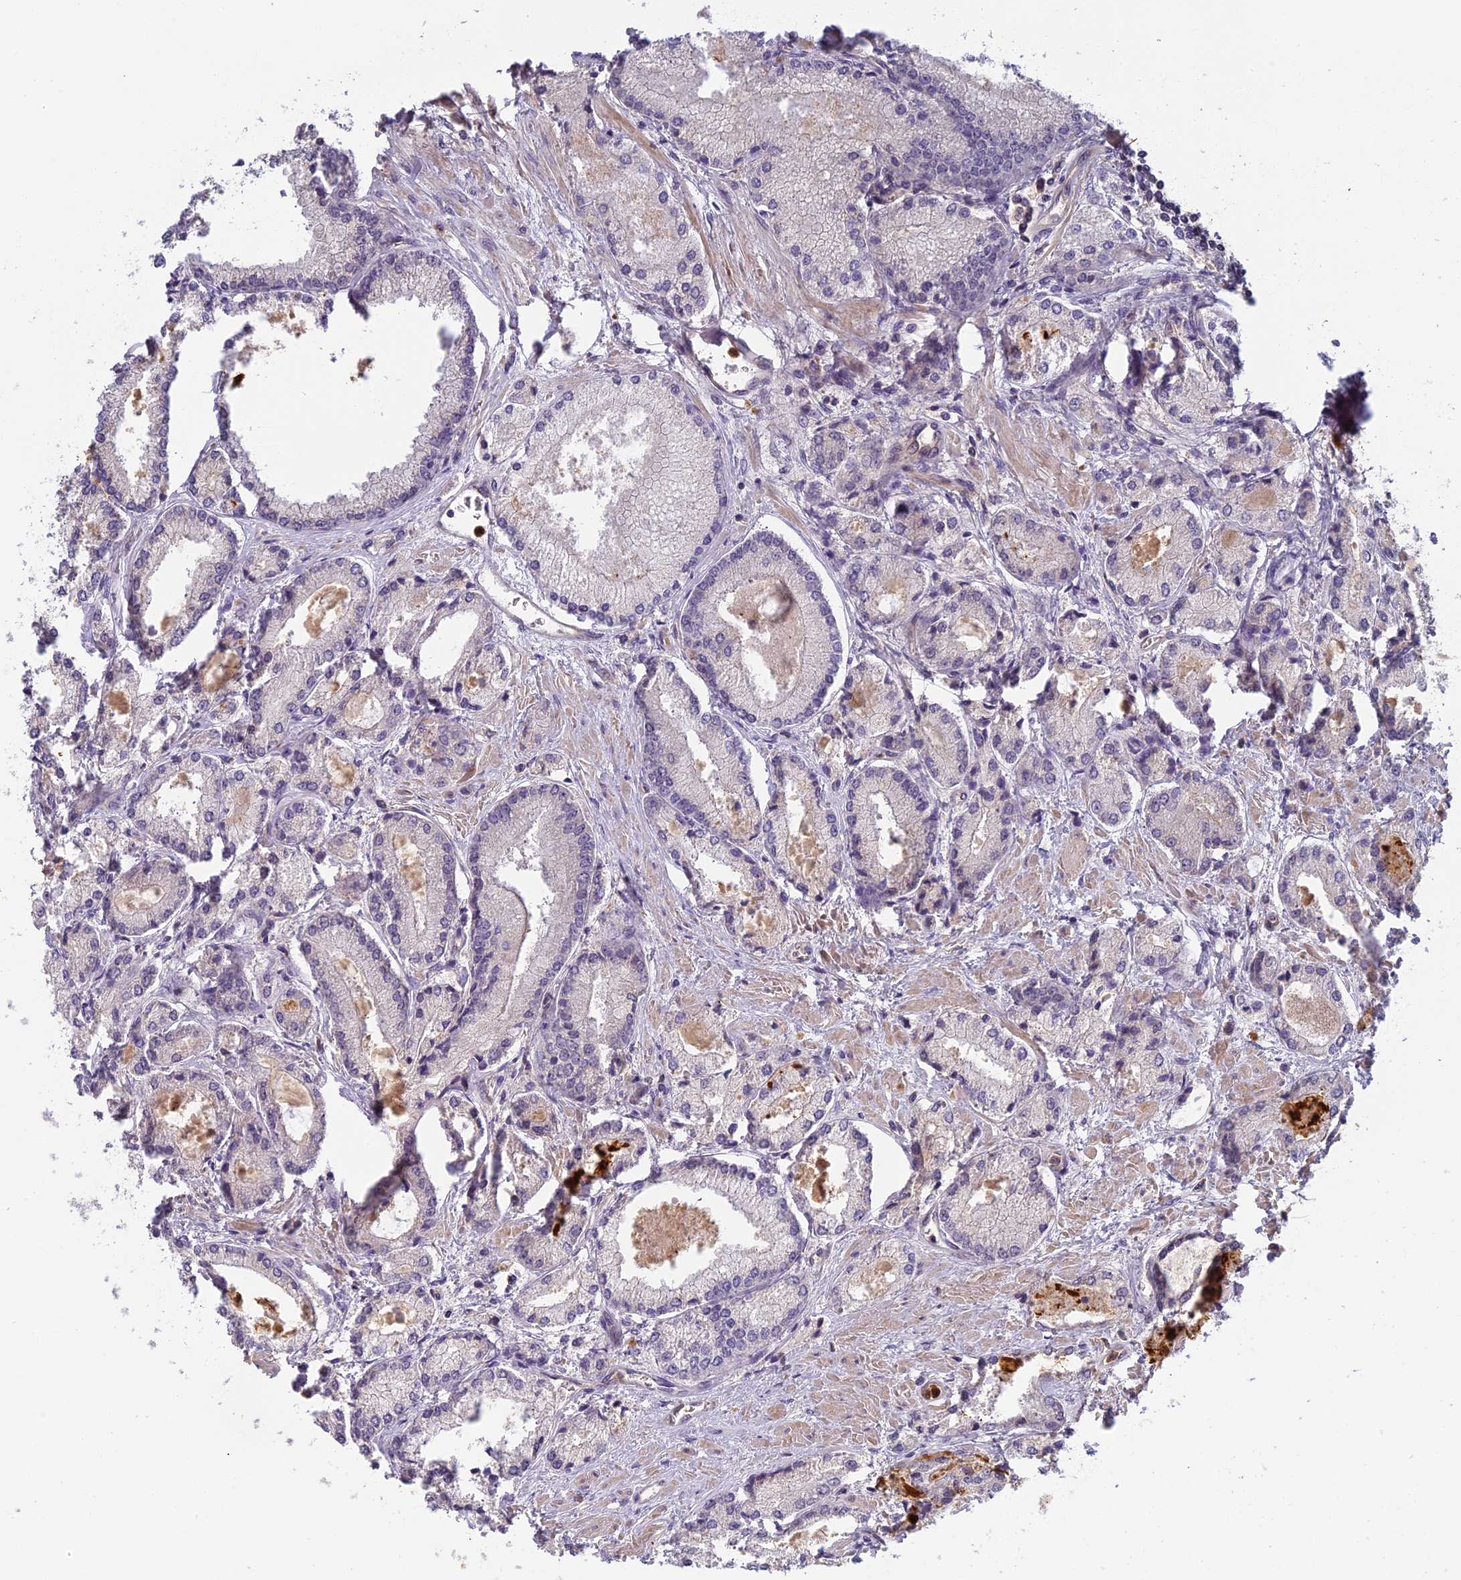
{"staining": {"intensity": "negative", "quantity": "none", "location": "none"}, "tissue": "prostate cancer", "cell_type": "Tumor cells", "image_type": "cancer", "snomed": [{"axis": "morphology", "description": "Adenocarcinoma, Low grade"}, {"axis": "topography", "description": "Prostate"}], "caption": "A micrograph of human low-grade adenocarcinoma (prostate) is negative for staining in tumor cells.", "gene": "AP4E1", "patient": {"sex": "male", "age": 74}}